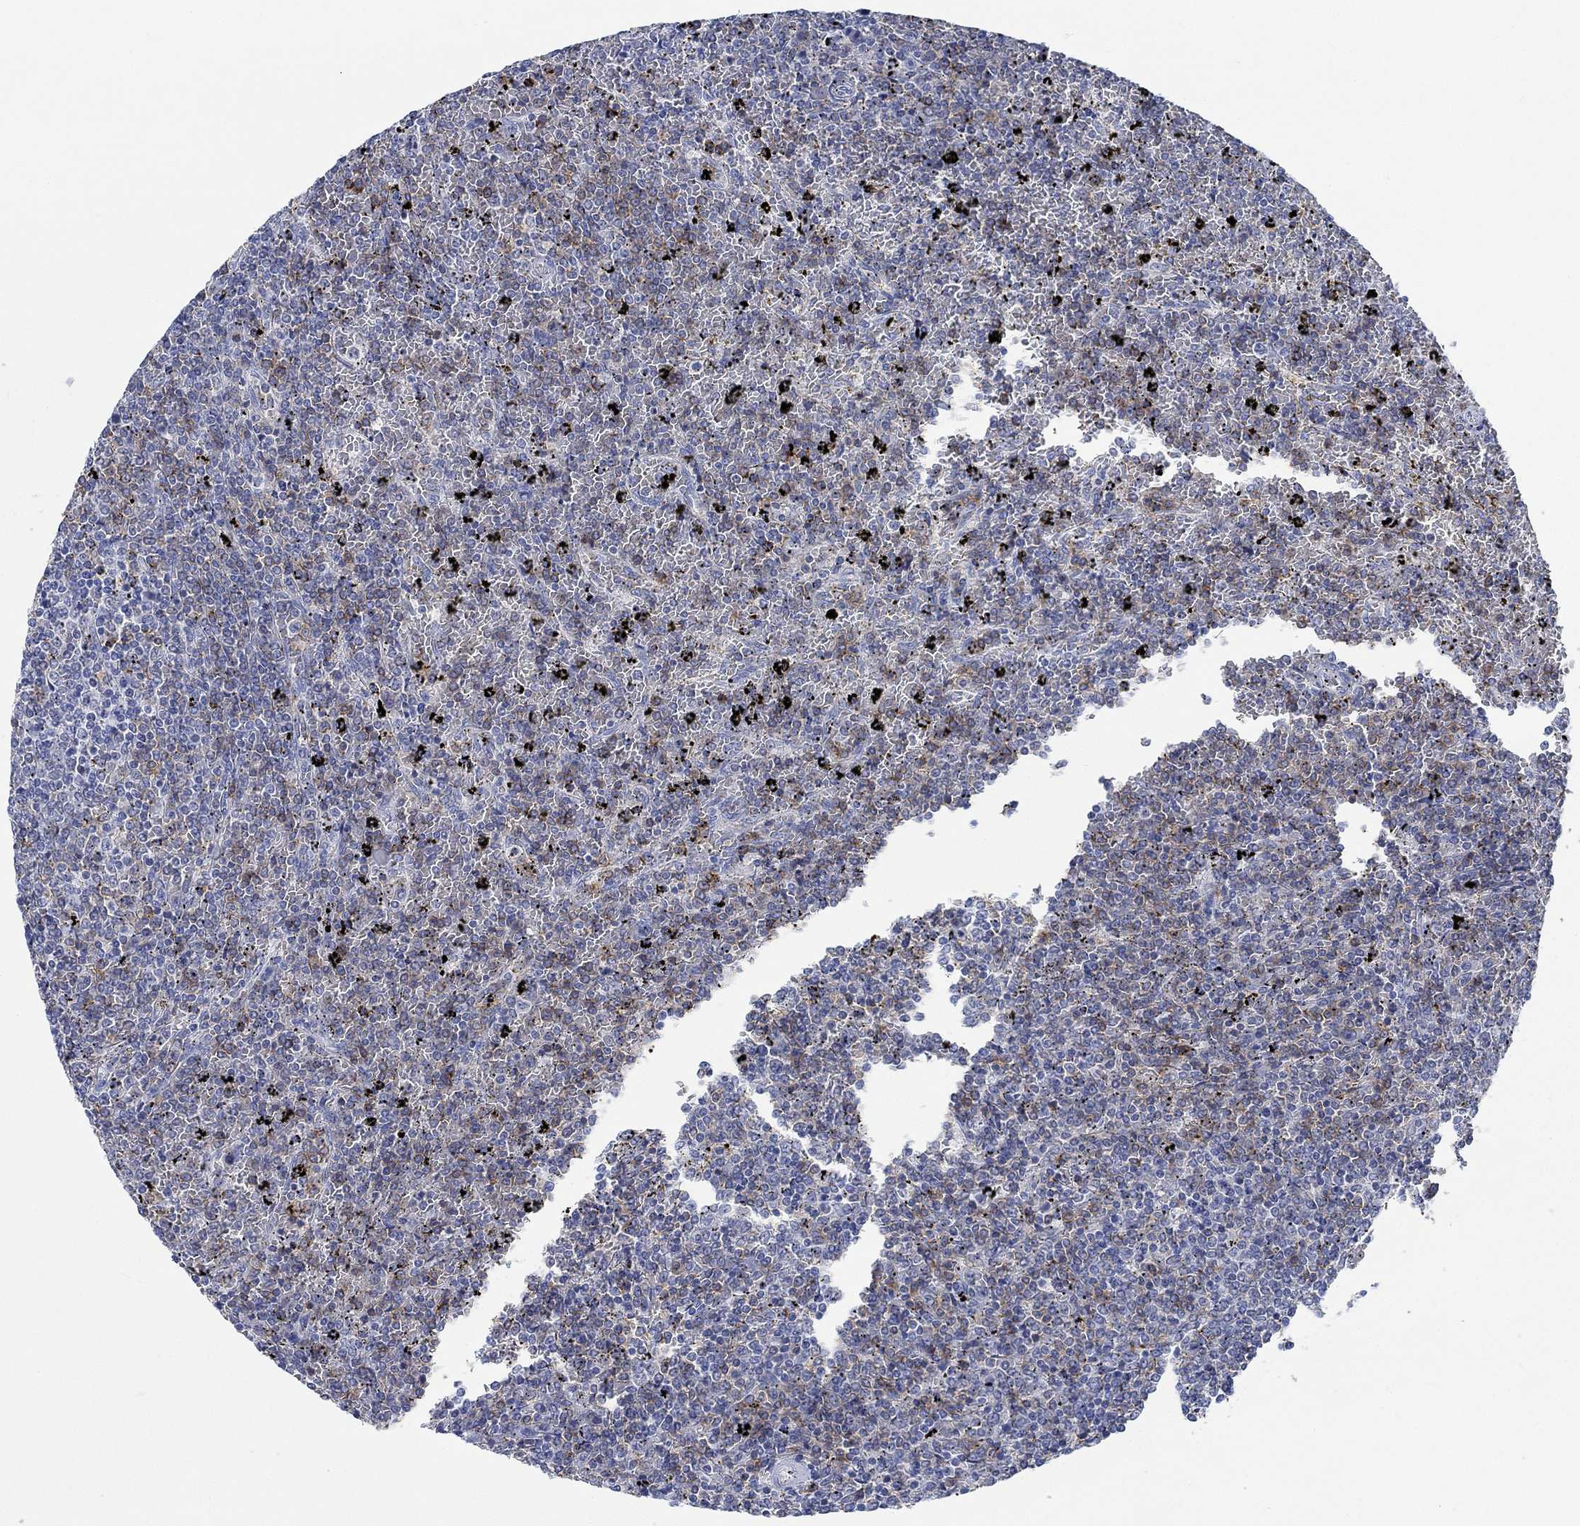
{"staining": {"intensity": "negative", "quantity": "none", "location": "none"}, "tissue": "lymphoma", "cell_type": "Tumor cells", "image_type": "cancer", "snomed": [{"axis": "morphology", "description": "Malignant lymphoma, non-Hodgkin's type, Low grade"}, {"axis": "topography", "description": "Spleen"}], "caption": "The histopathology image reveals no significant positivity in tumor cells of lymphoma.", "gene": "PPP1R17", "patient": {"sex": "female", "age": 77}}